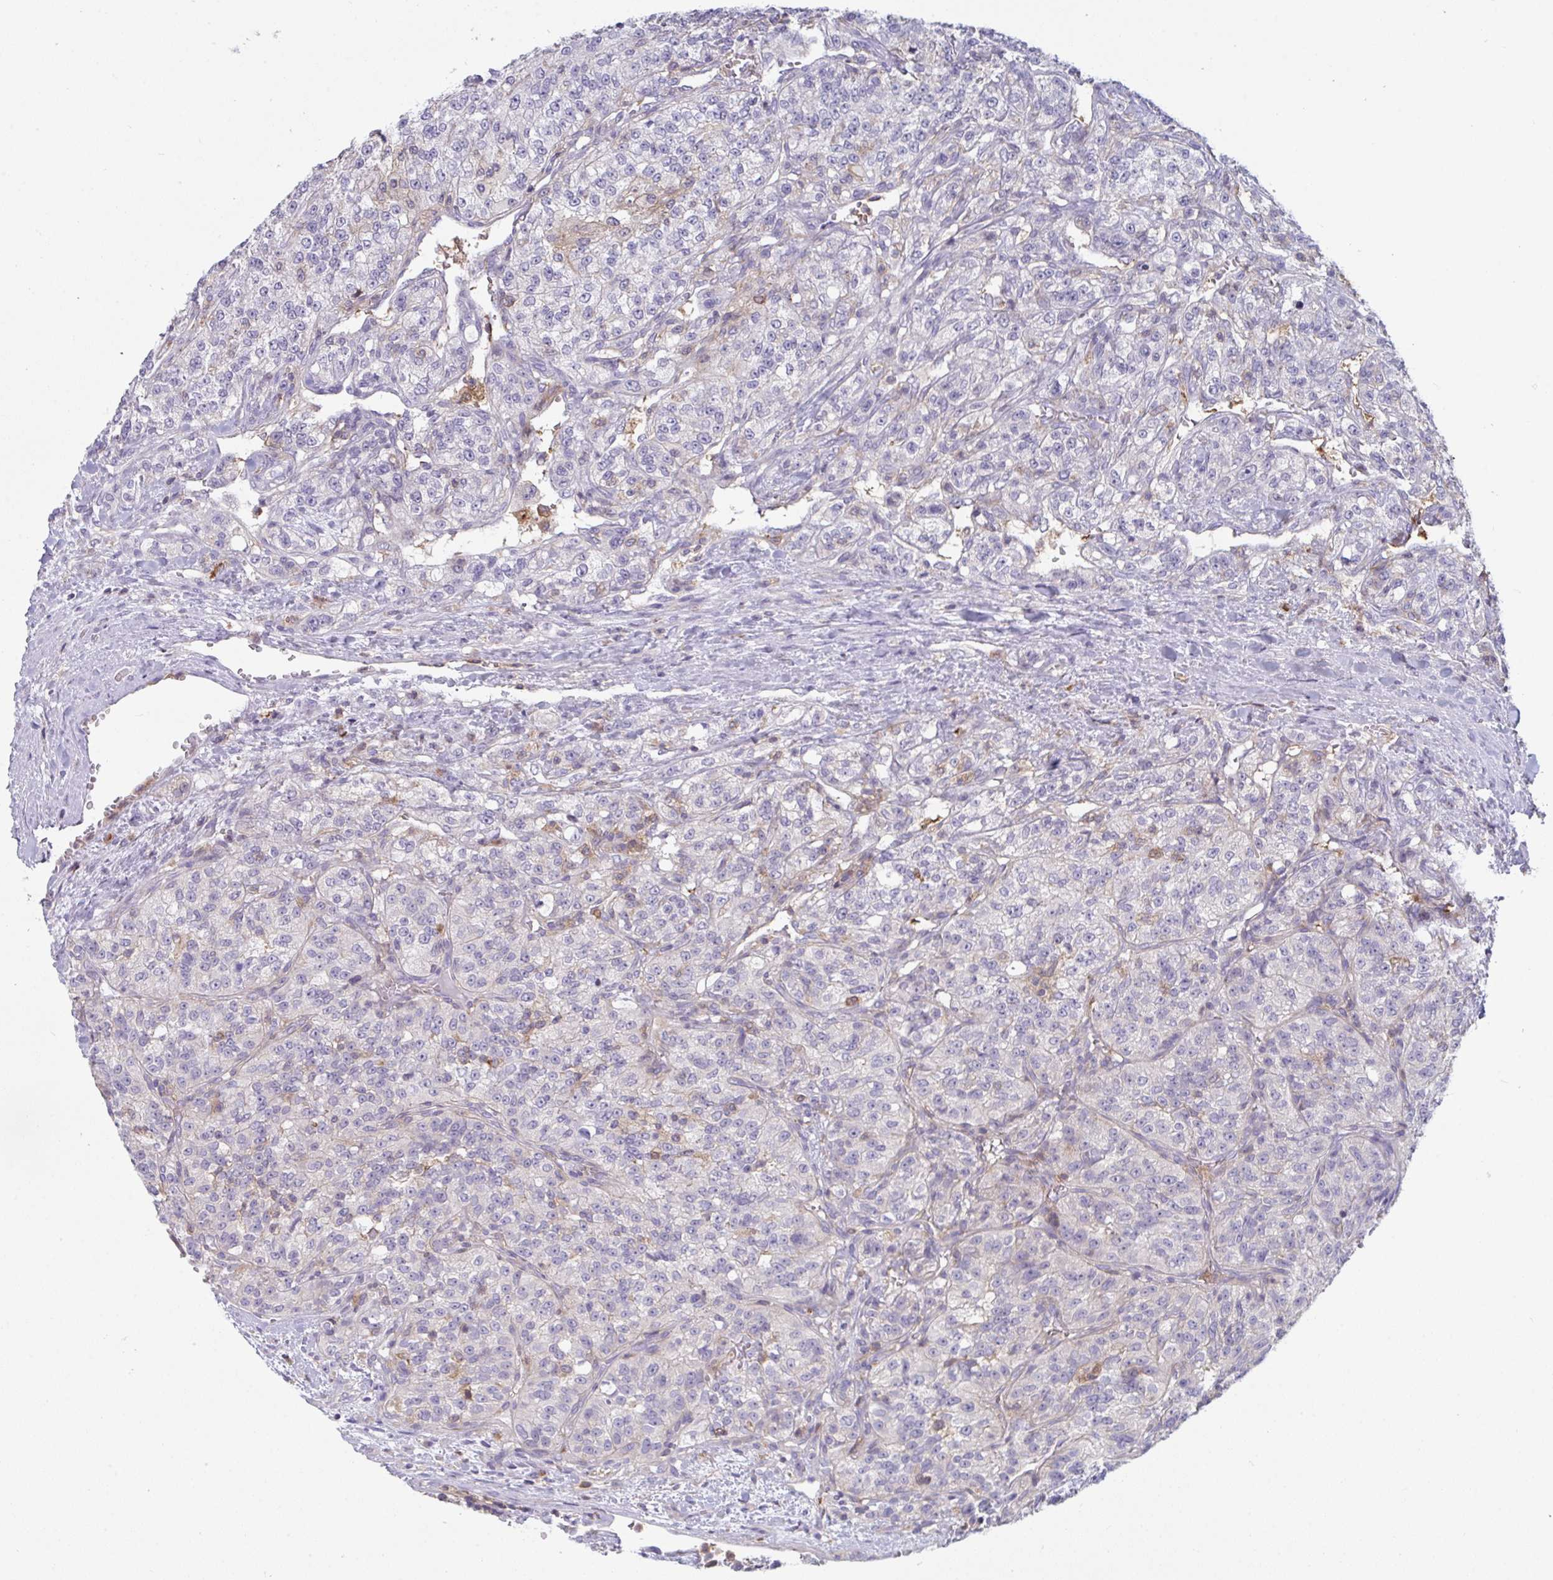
{"staining": {"intensity": "negative", "quantity": "none", "location": "none"}, "tissue": "renal cancer", "cell_type": "Tumor cells", "image_type": "cancer", "snomed": [{"axis": "morphology", "description": "Adenocarcinoma, NOS"}, {"axis": "topography", "description": "Kidney"}], "caption": "A micrograph of renal adenocarcinoma stained for a protein reveals no brown staining in tumor cells. (Brightfield microscopy of DAB immunohistochemistry at high magnification).", "gene": "DISP2", "patient": {"sex": "female", "age": 63}}